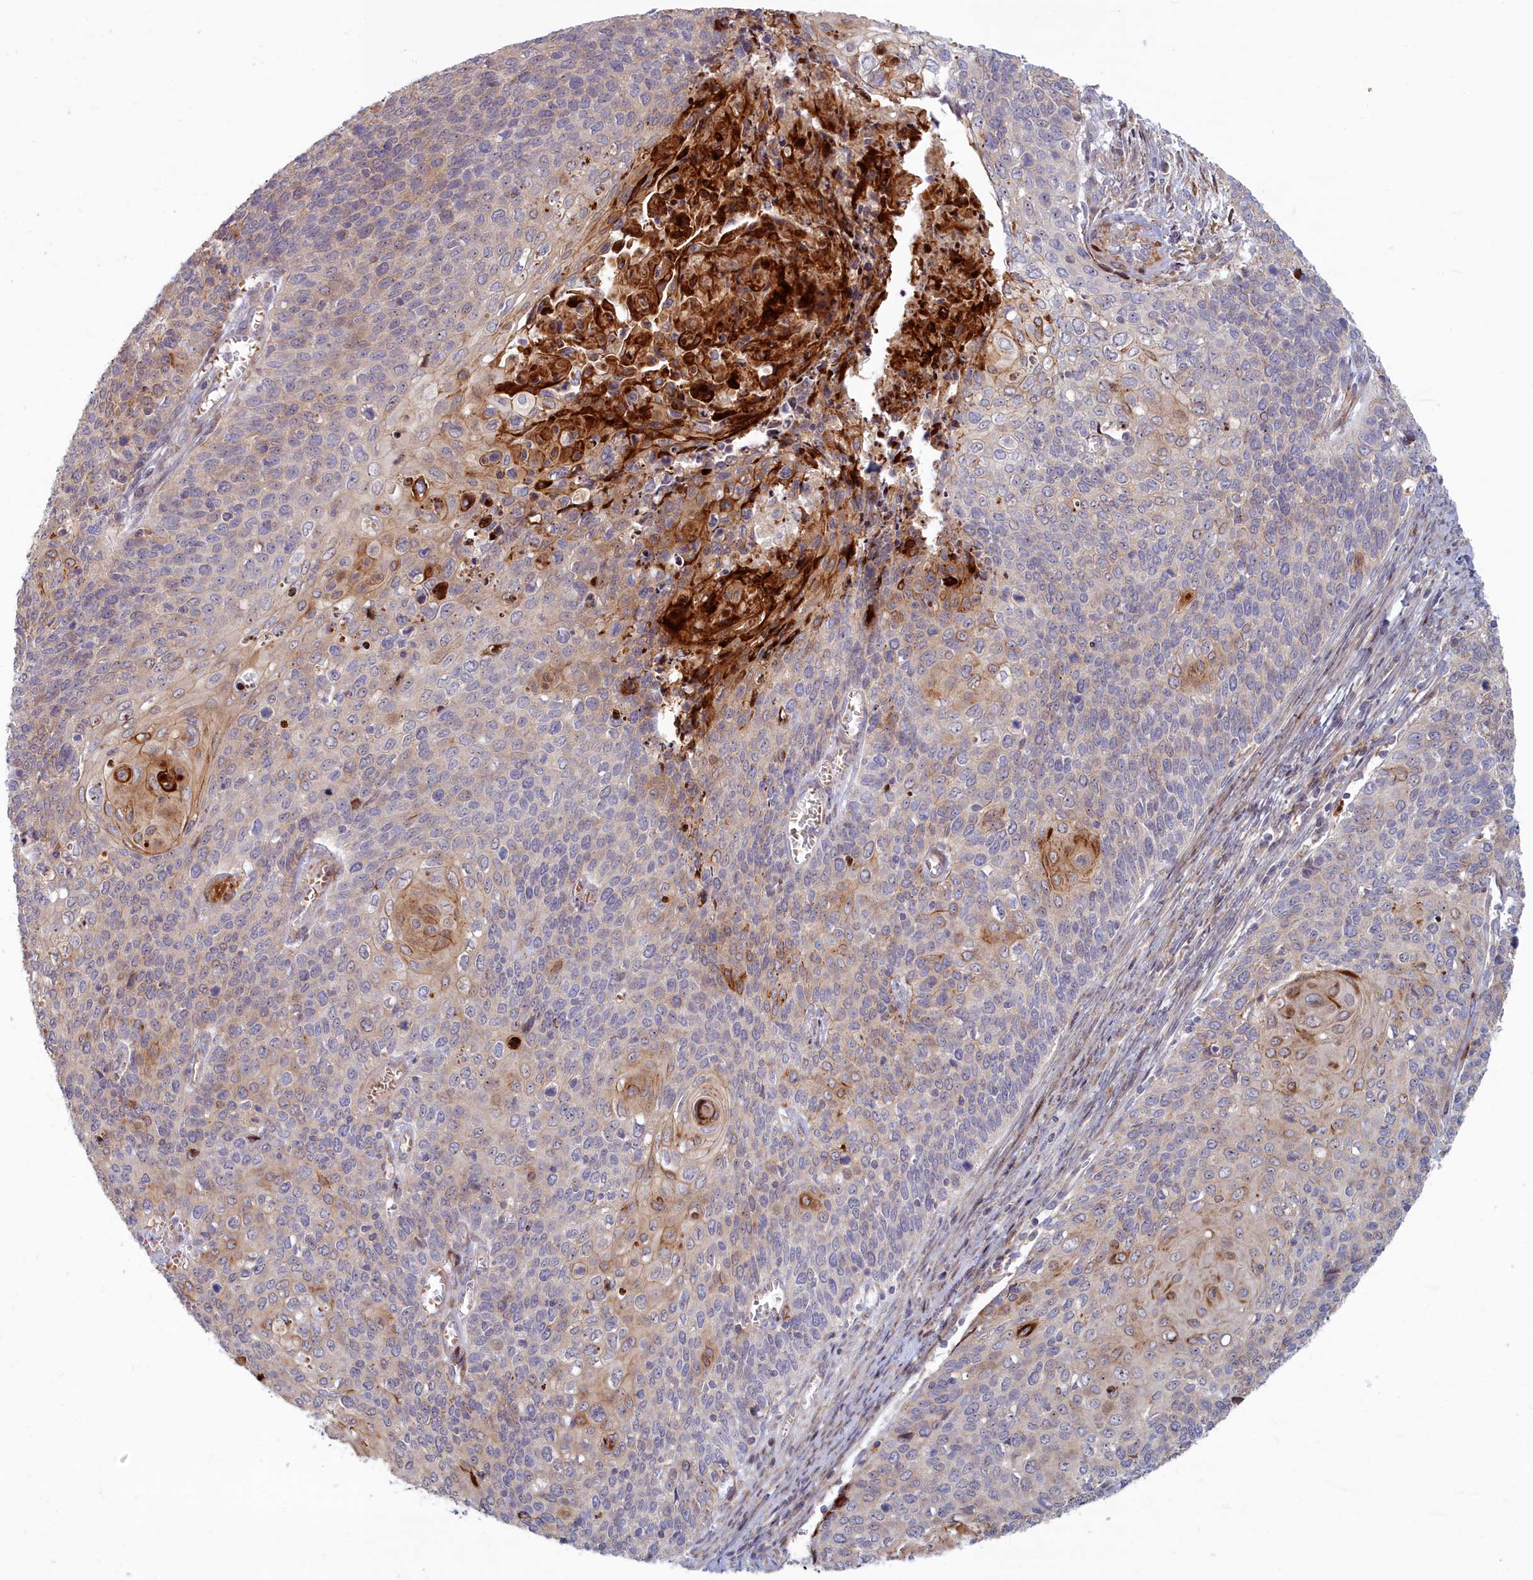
{"staining": {"intensity": "moderate", "quantity": "<25%", "location": "cytoplasmic/membranous"}, "tissue": "cervical cancer", "cell_type": "Tumor cells", "image_type": "cancer", "snomed": [{"axis": "morphology", "description": "Squamous cell carcinoma, NOS"}, {"axis": "topography", "description": "Cervix"}], "caption": "Cervical cancer (squamous cell carcinoma) stained for a protein demonstrates moderate cytoplasmic/membranous positivity in tumor cells. Immunohistochemistry stains the protein in brown and the nuclei are stained blue.", "gene": "C15orf40", "patient": {"sex": "female", "age": 39}}